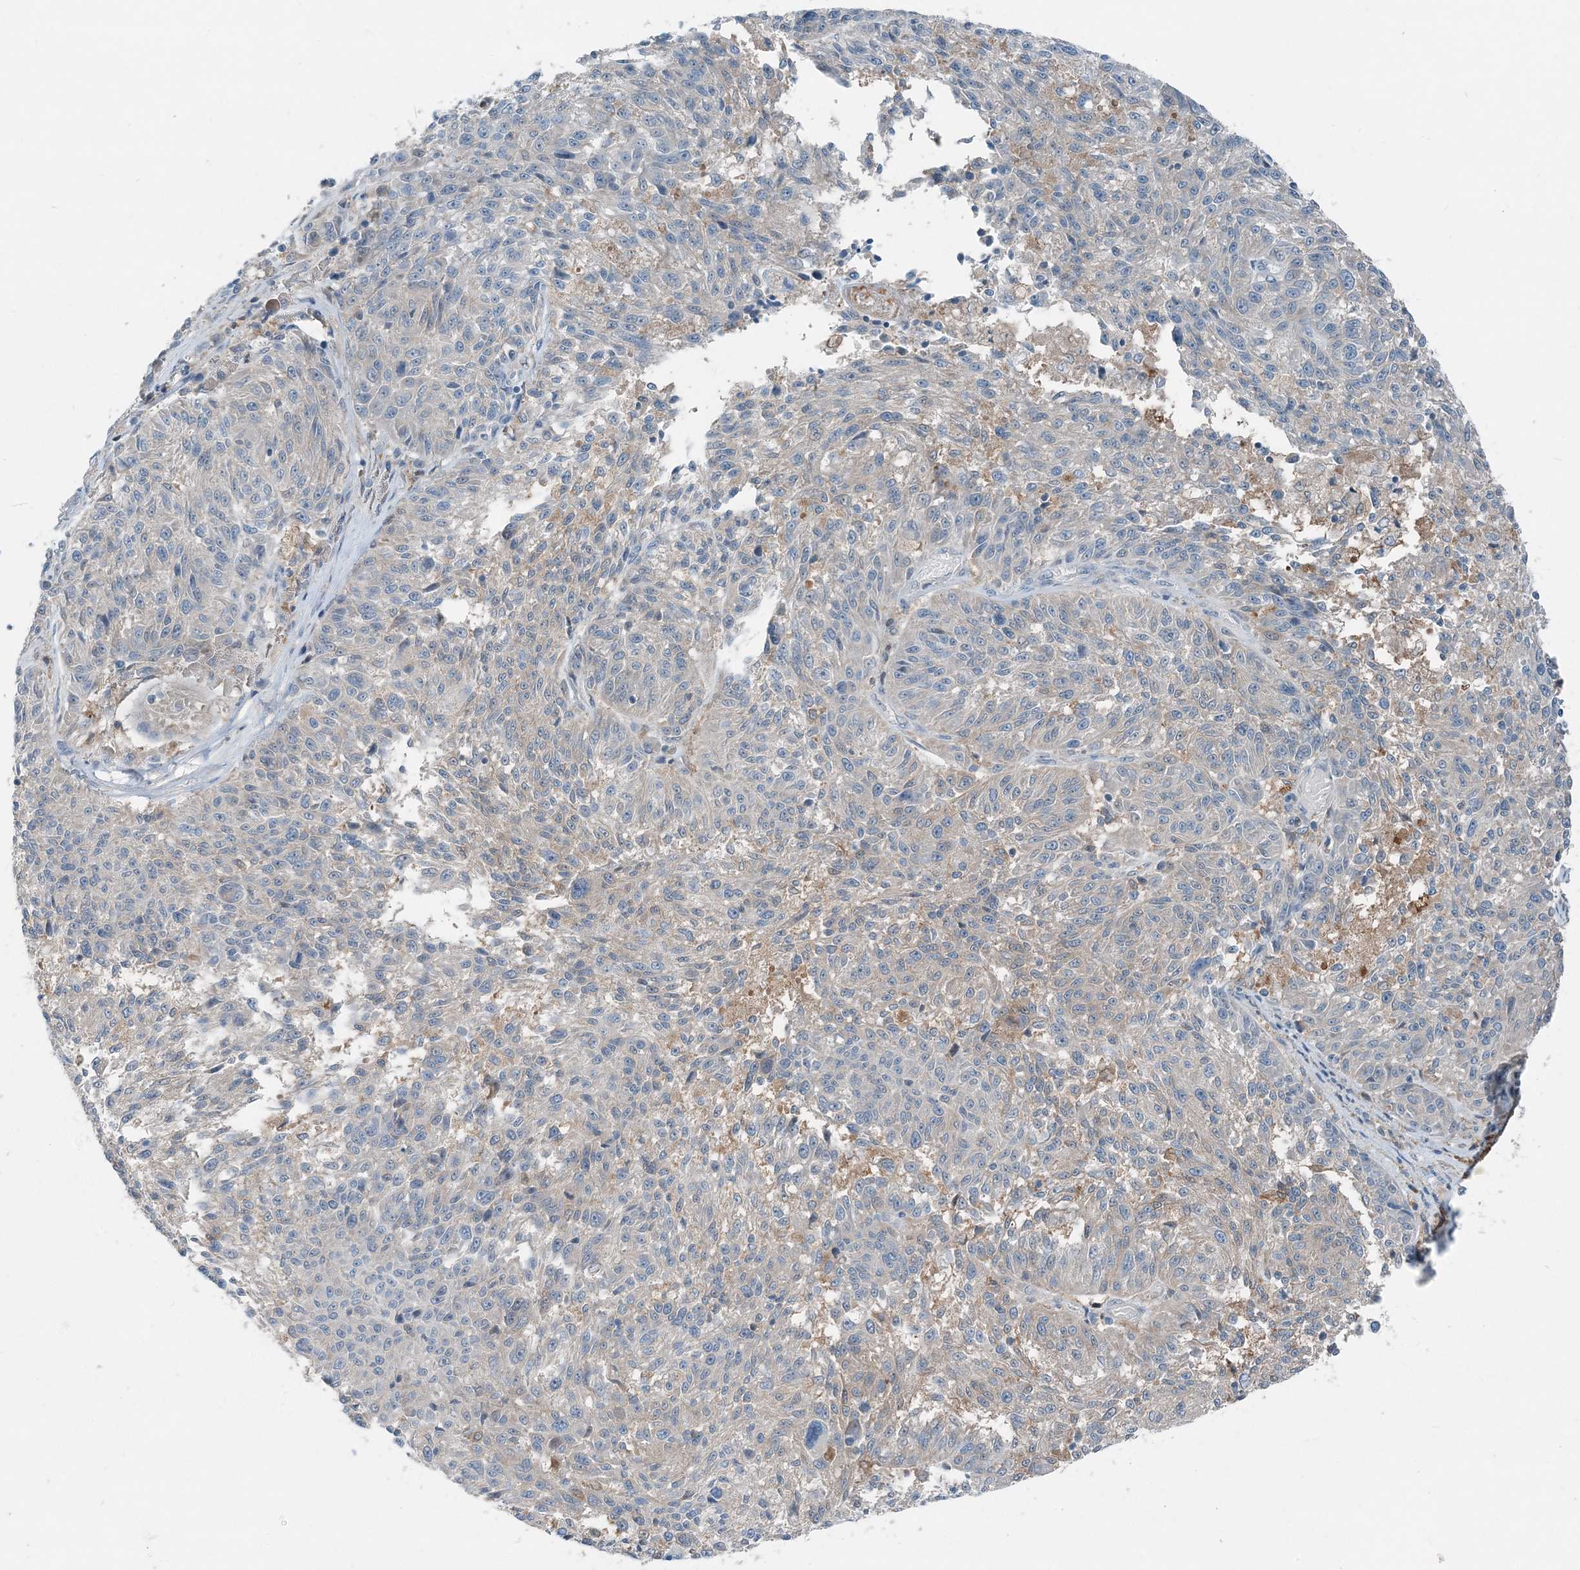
{"staining": {"intensity": "negative", "quantity": "none", "location": "none"}, "tissue": "melanoma", "cell_type": "Tumor cells", "image_type": "cancer", "snomed": [{"axis": "morphology", "description": "Malignant melanoma, NOS"}, {"axis": "topography", "description": "Skin"}], "caption": "The photomicrograph displays no significant expression in tumor cells of malignant melanoma. (Immunohistochemistry (ihc), brightfield microscopy, high magnification).", "gene": "ARMH1", "patient": {"sex": "male", "age": 53}}